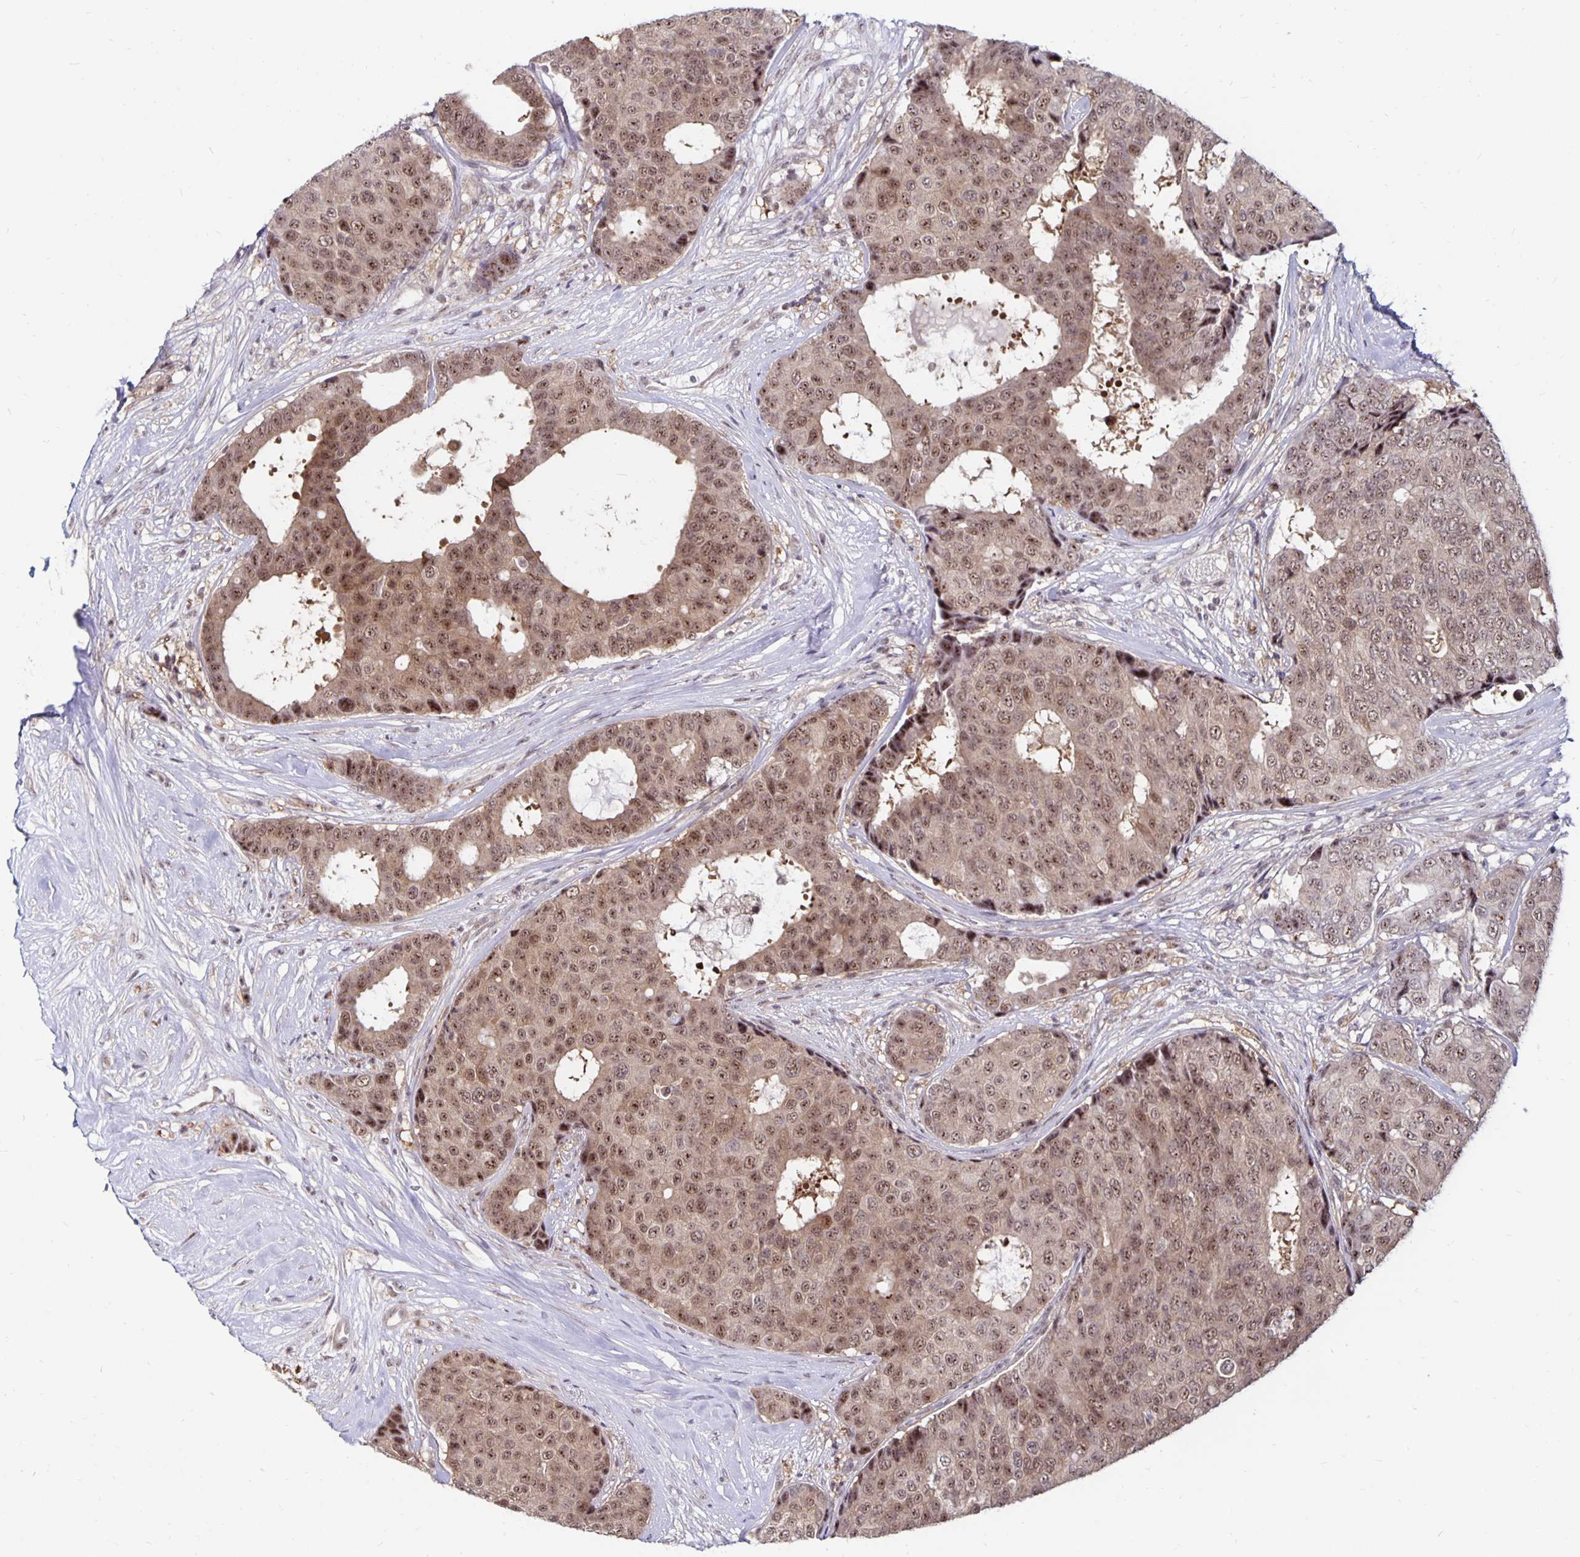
{"staining": {"intensity": "weak", "quantity": ">75%", "location": "nuclear"}, "tissue": "breast cancer", "cell_type": "Tumor cells", "image_type": "cancer", "snomed": [{"axis": "morphology", "description": "Duct carcinoma"}, {"axis": "topography", "description": "Breast"}], "caption": "DAB (3,3'-diaminobenzidine) immunohistochemical staining of human breast cancer (intraductal carcinoma) demonstrates weak nuclear protein positivity in about >75% of tumor cells. (DAB = brown stain, brightfield microscopy at high magnification).", "gene": "EXOC6B", "patient": {"sex": "female", "age": 75}}